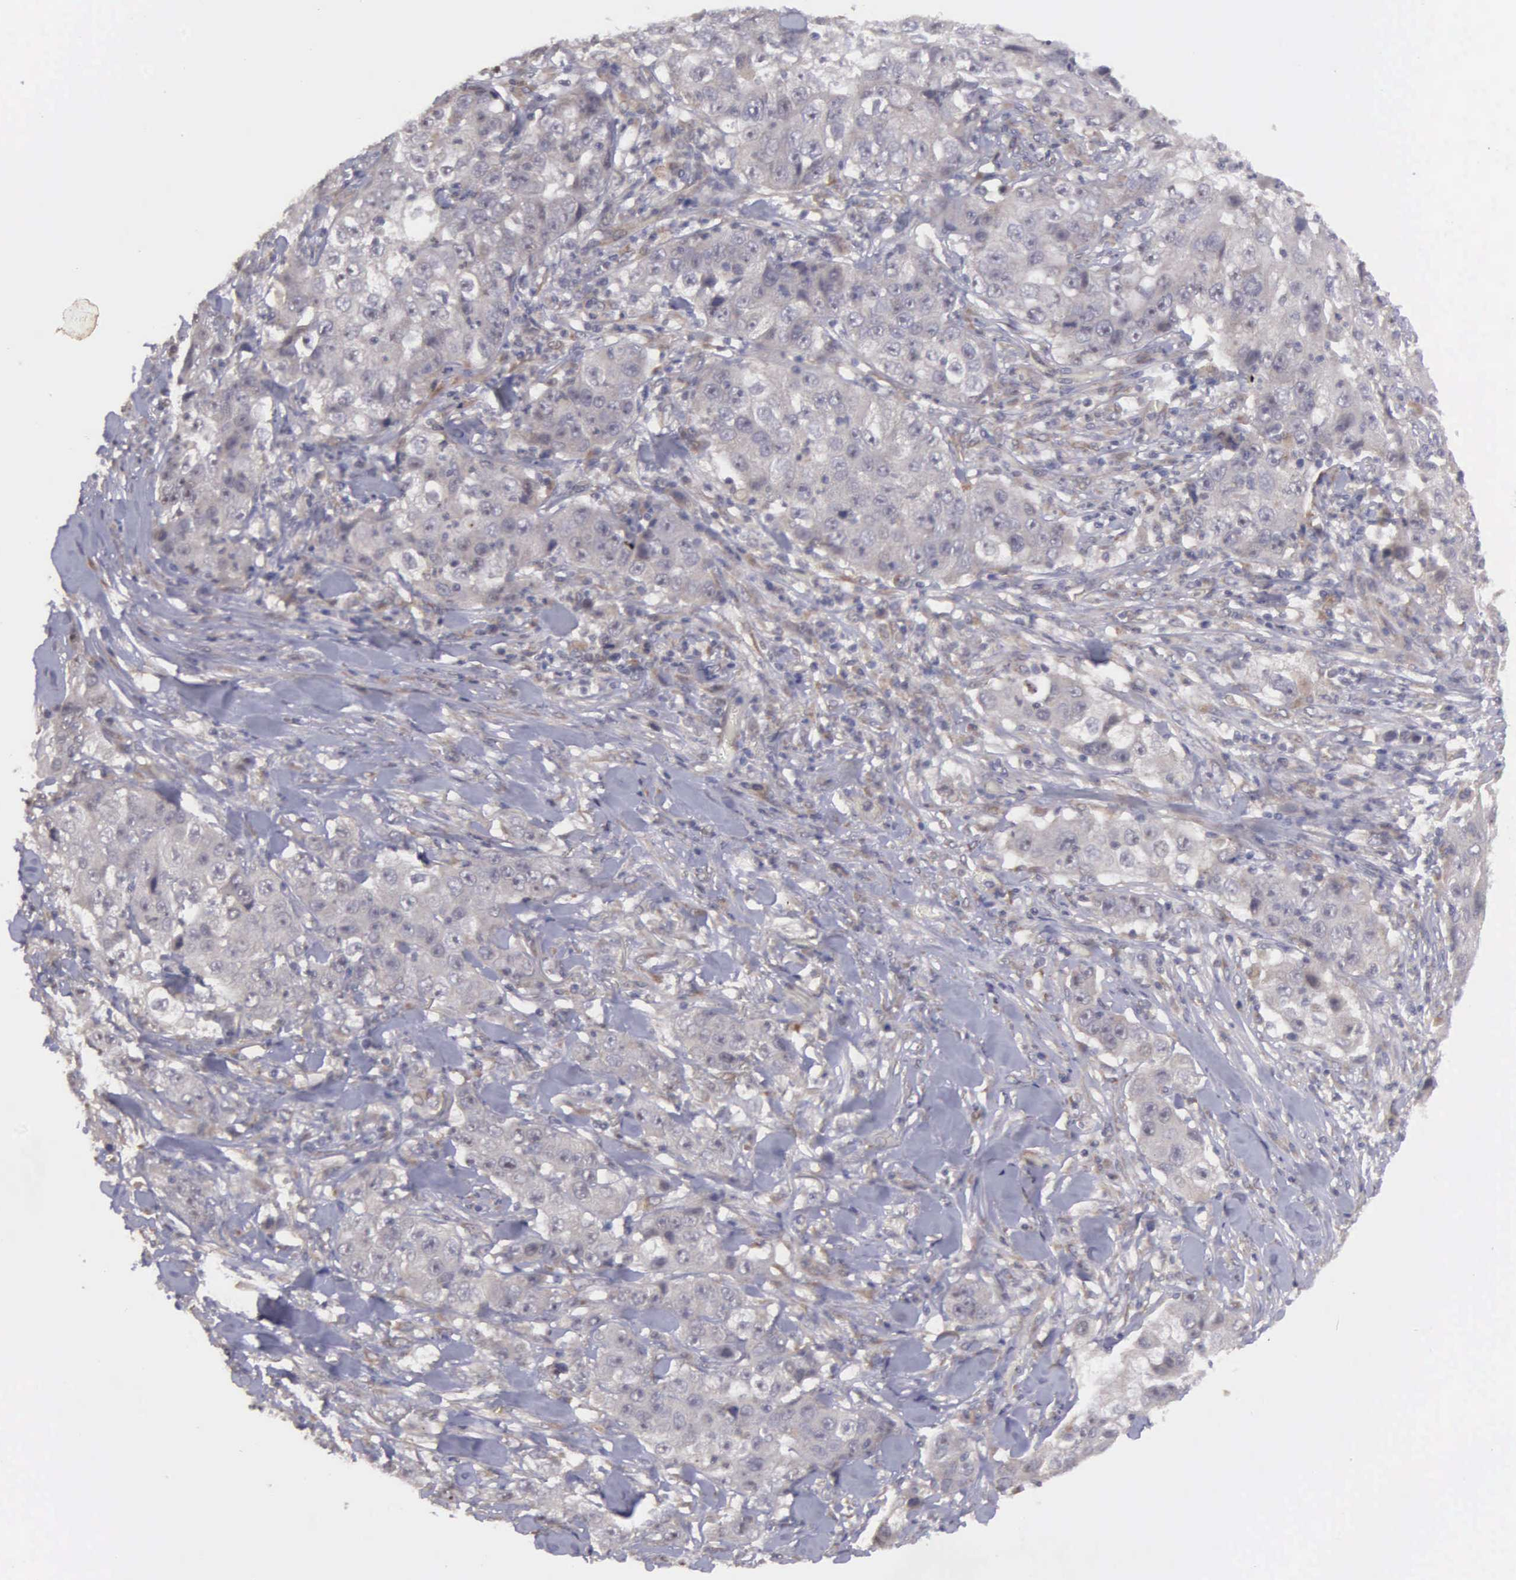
{"staining": {"intensity": "negative", "quantity": "none", "location": "none"}, "tissue": "lung cancer", "cell_type": "Tumor cells", "image_type": "cancer", "snomed": [{"axis": "morphology", "description": "Squamous cell carcinoma, NOS"}, {"axis": "topography", "description": "Lung"}], "caption": "Immunohistochemical staining of human lung squamous cell carcinoma reveals no significant positivity in tumor cells.", "gene": "RTL10", "patient": {"sex": "male", "age": 64}}